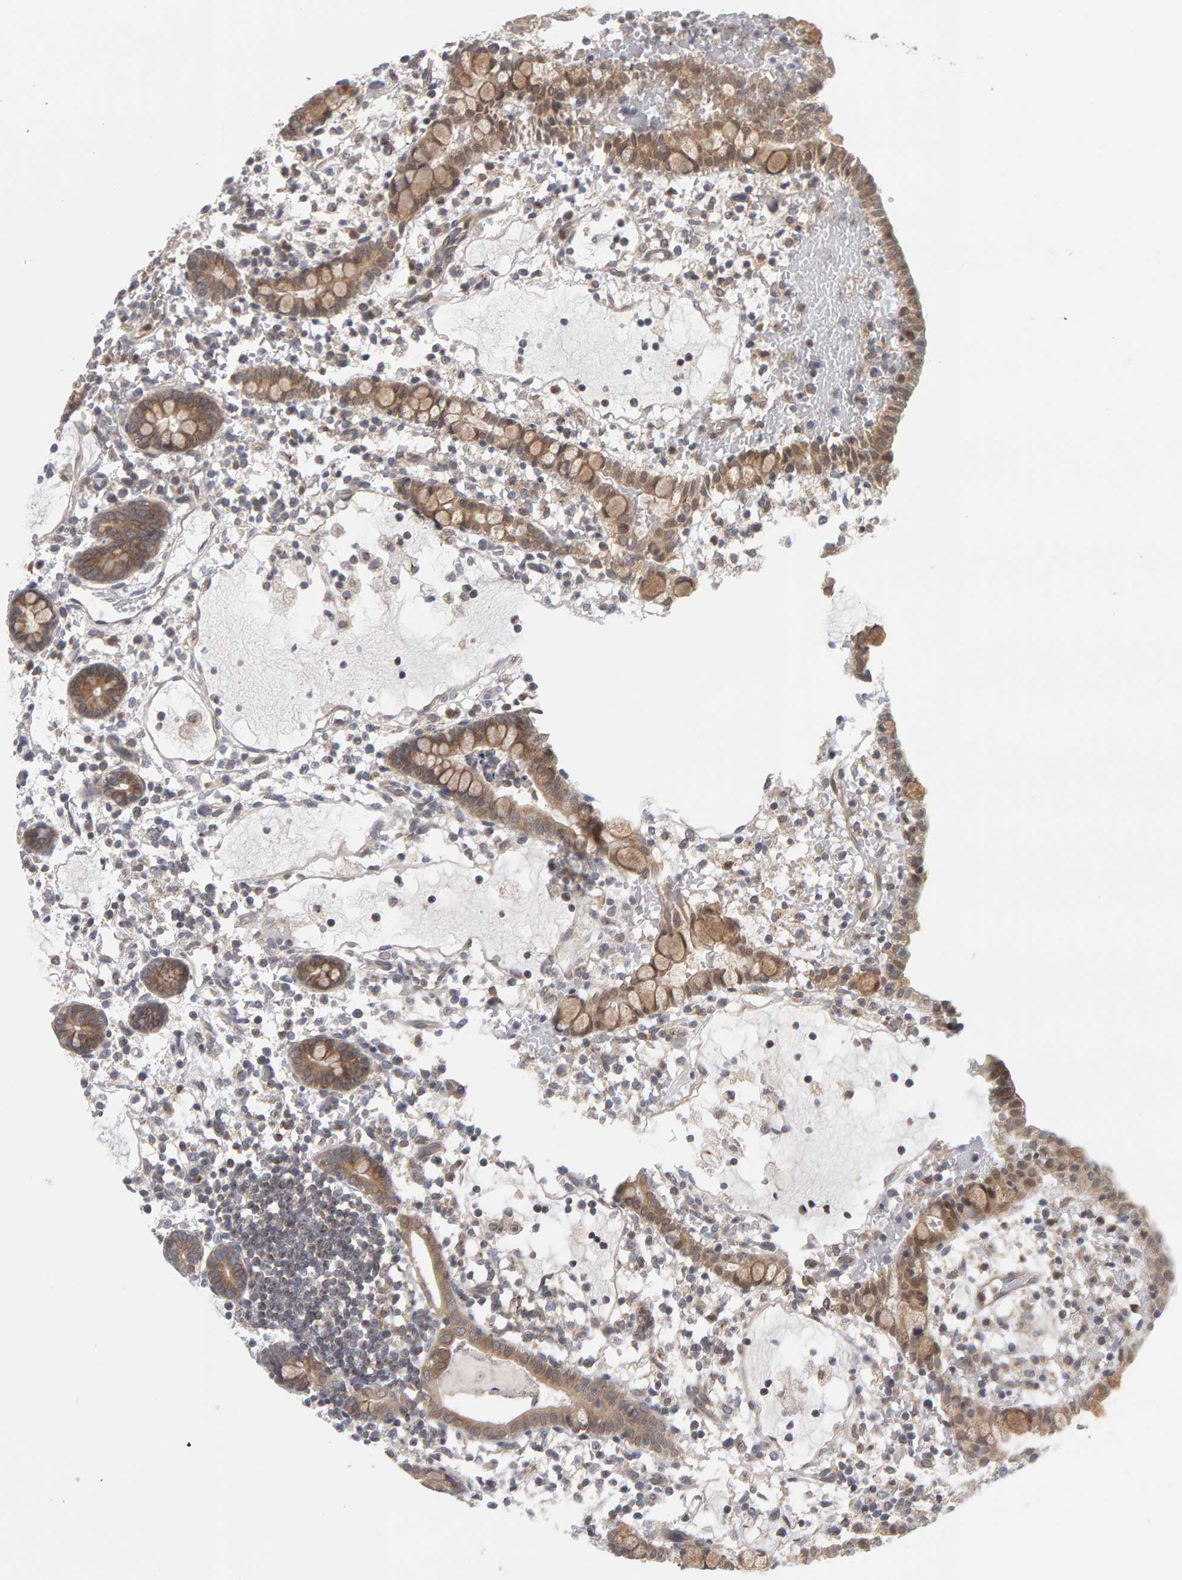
{"staining": {"intensity": "moderate", "quantity": ">75%", "location": "cytoplasmic/membranous"}, "tissue": "small intestine", "cell_type": "Glandular cells", "image_type": "normal", "snomed": [{"axis": "morphology", "description": "Normal tissue, NOS"}, {"axis": "morphology", "description": "Developmental malformation"}, {"axis": "topography", "description": "Small intestine"}], "caption": "Protein expression analysis of unremarkable small intestine reveals moderate cytoplasmic/membranous positivity in about >75% of glandular cells.", "gene": "MSRA", "patient": {"sex": "male"}}